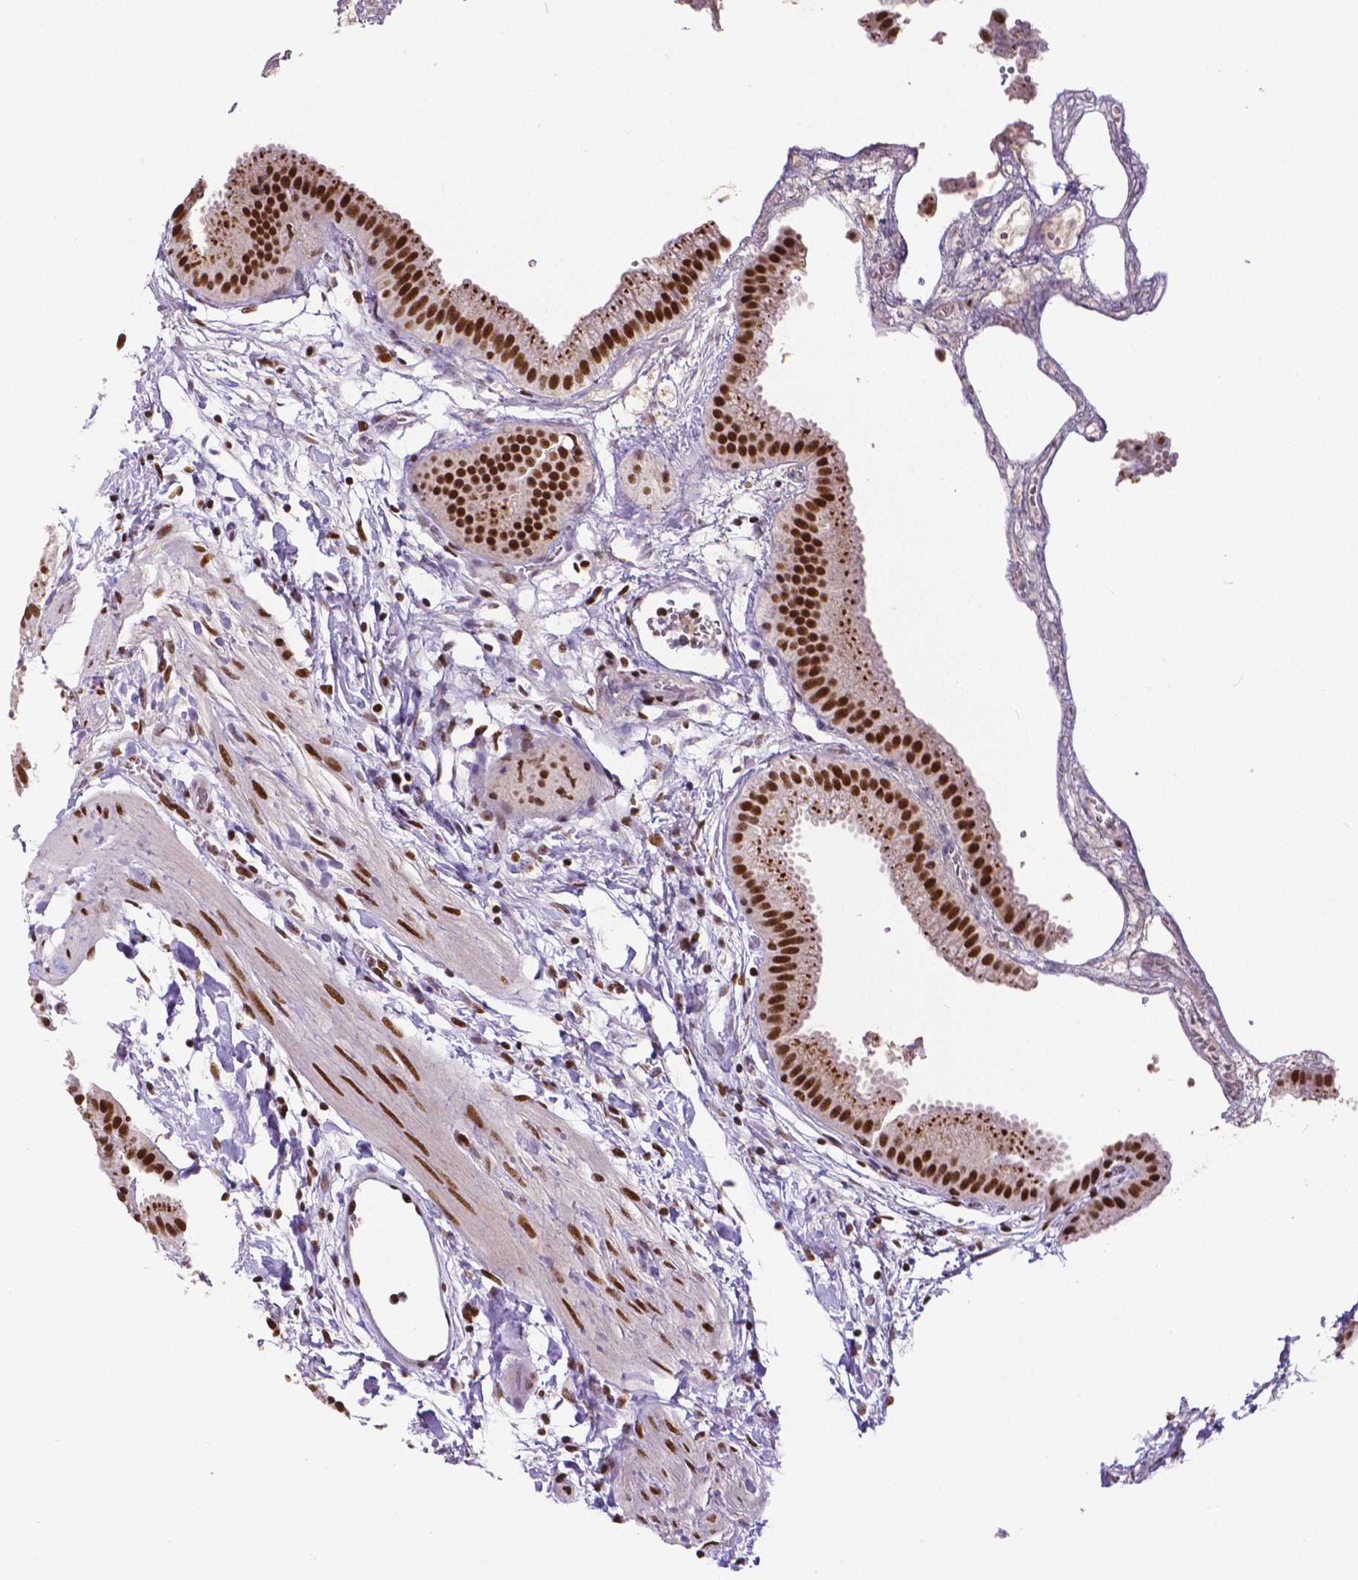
{"staining": {"intensity": "strong", "quantity": ">75%", "location": "cytoplasmic/membranous,nuclear"}, "tissue": "gallbladder", "cell_type": "Glandular cells", "image_type": "normal", "snomed": [{"axis": "morphology", "description": "Normal tissue, NOS"}, {"axis": "topography", "description": "Gallbladder"}], "caption": "Glandular cells demonstrate strong cytoplasmic/membranous,nuclear staining in approximately >75% of cells in benign gallbladder.", "gene": "ATRX", "patient": {"sex": "female", "age": 63}}